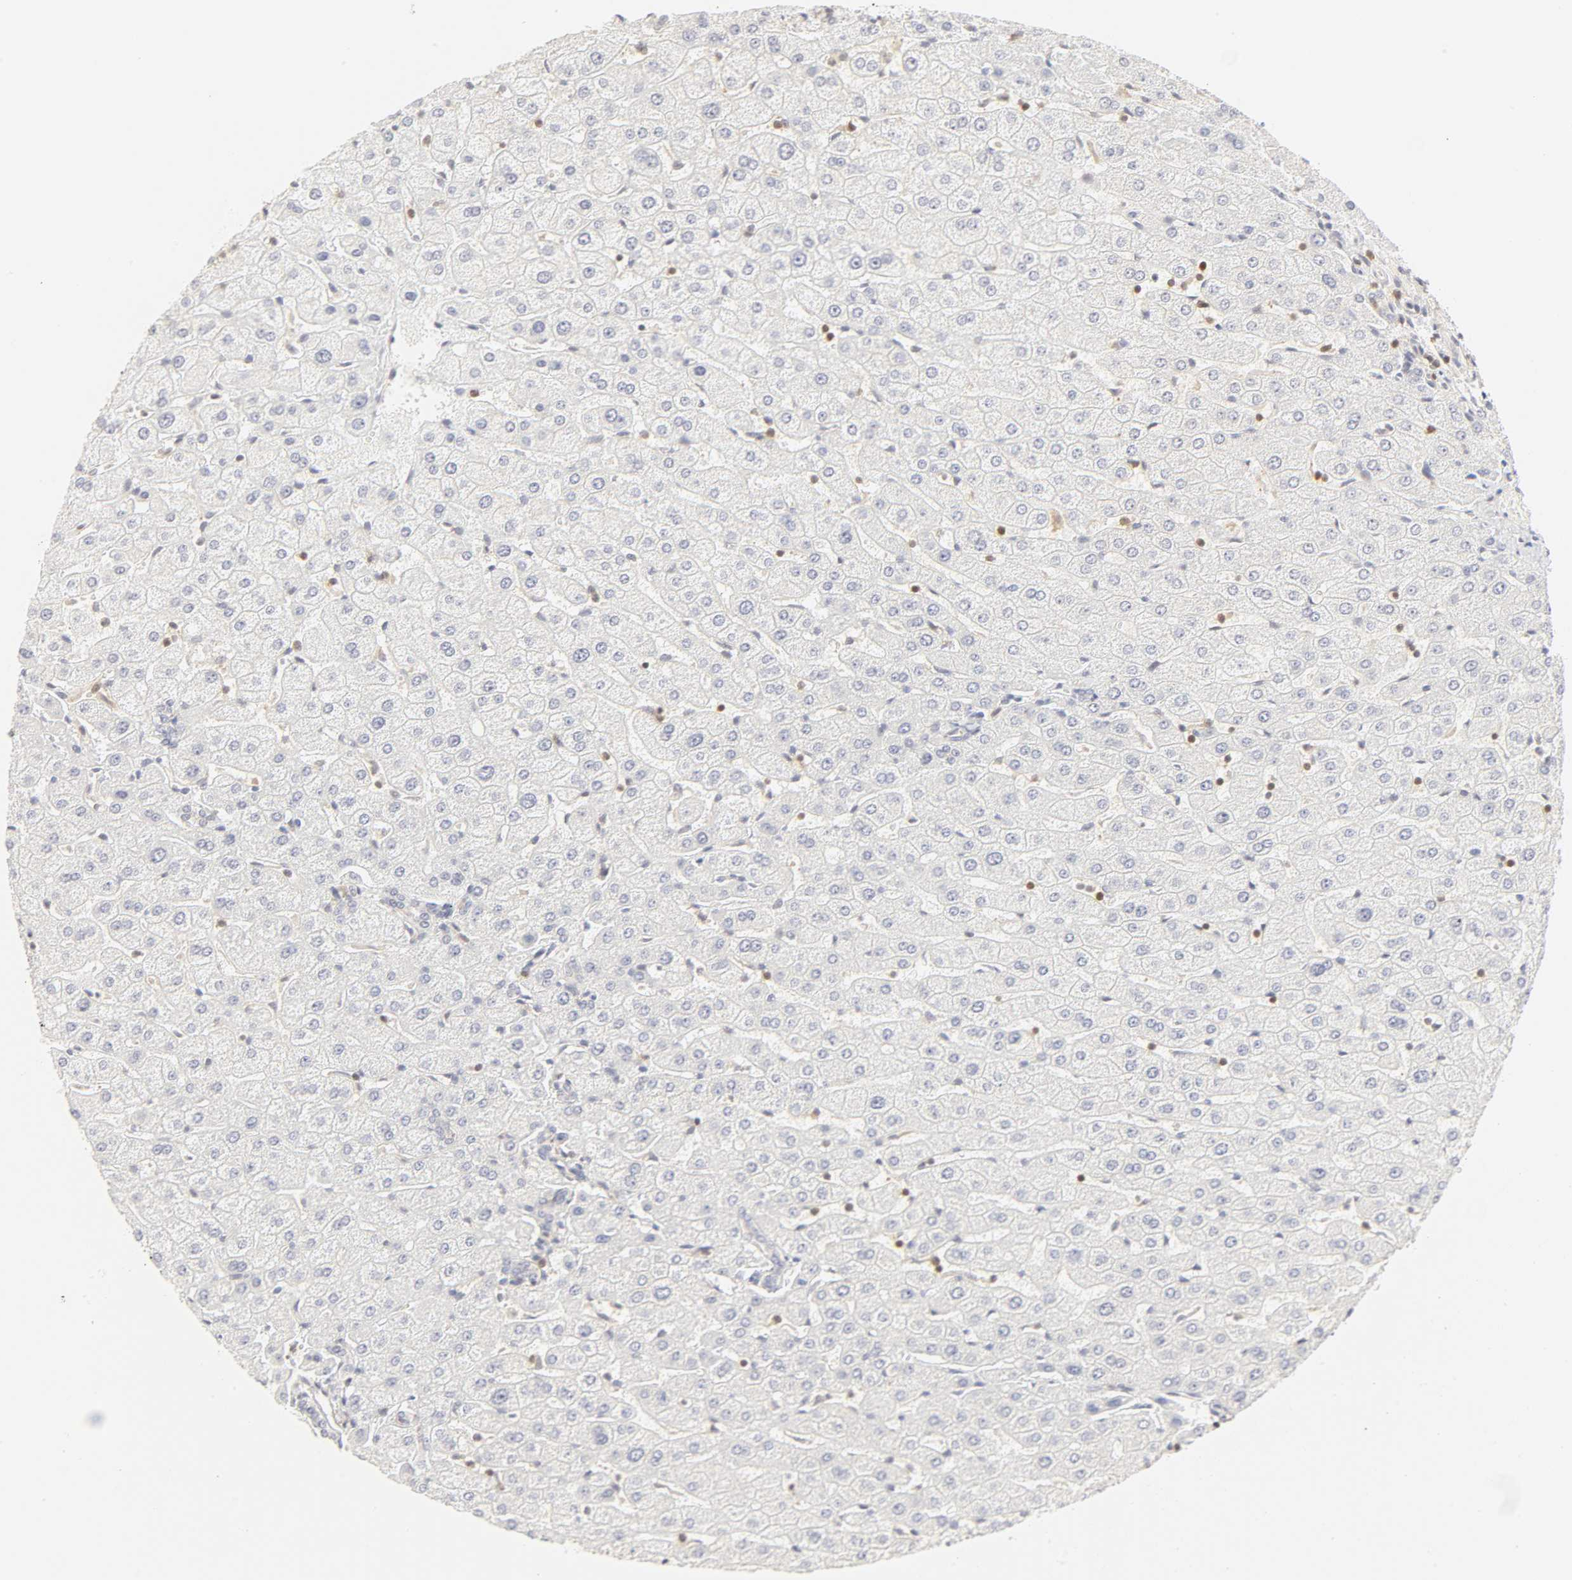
{"staining": {"intensity": "negative", "quantity": "none", "location": "none"}, "tissue": "liver", "cell_type": "Cholangiocytes", "image_type": "normal", "snomed": [{"axis": "morphology", "description": "Normal tissue, NOS"}, {"axis": "morphology", "description": "Fibrosis, NOS"}, {"axis": "topography", "description": "Liver"}], "caption": "This is an immunohistochemistry (IHC) histopathology image of normal liver. There is no positivity in cholangiocytes.", "gene": "KIF2A", "patient": {"sex": "female", "age": 29}}